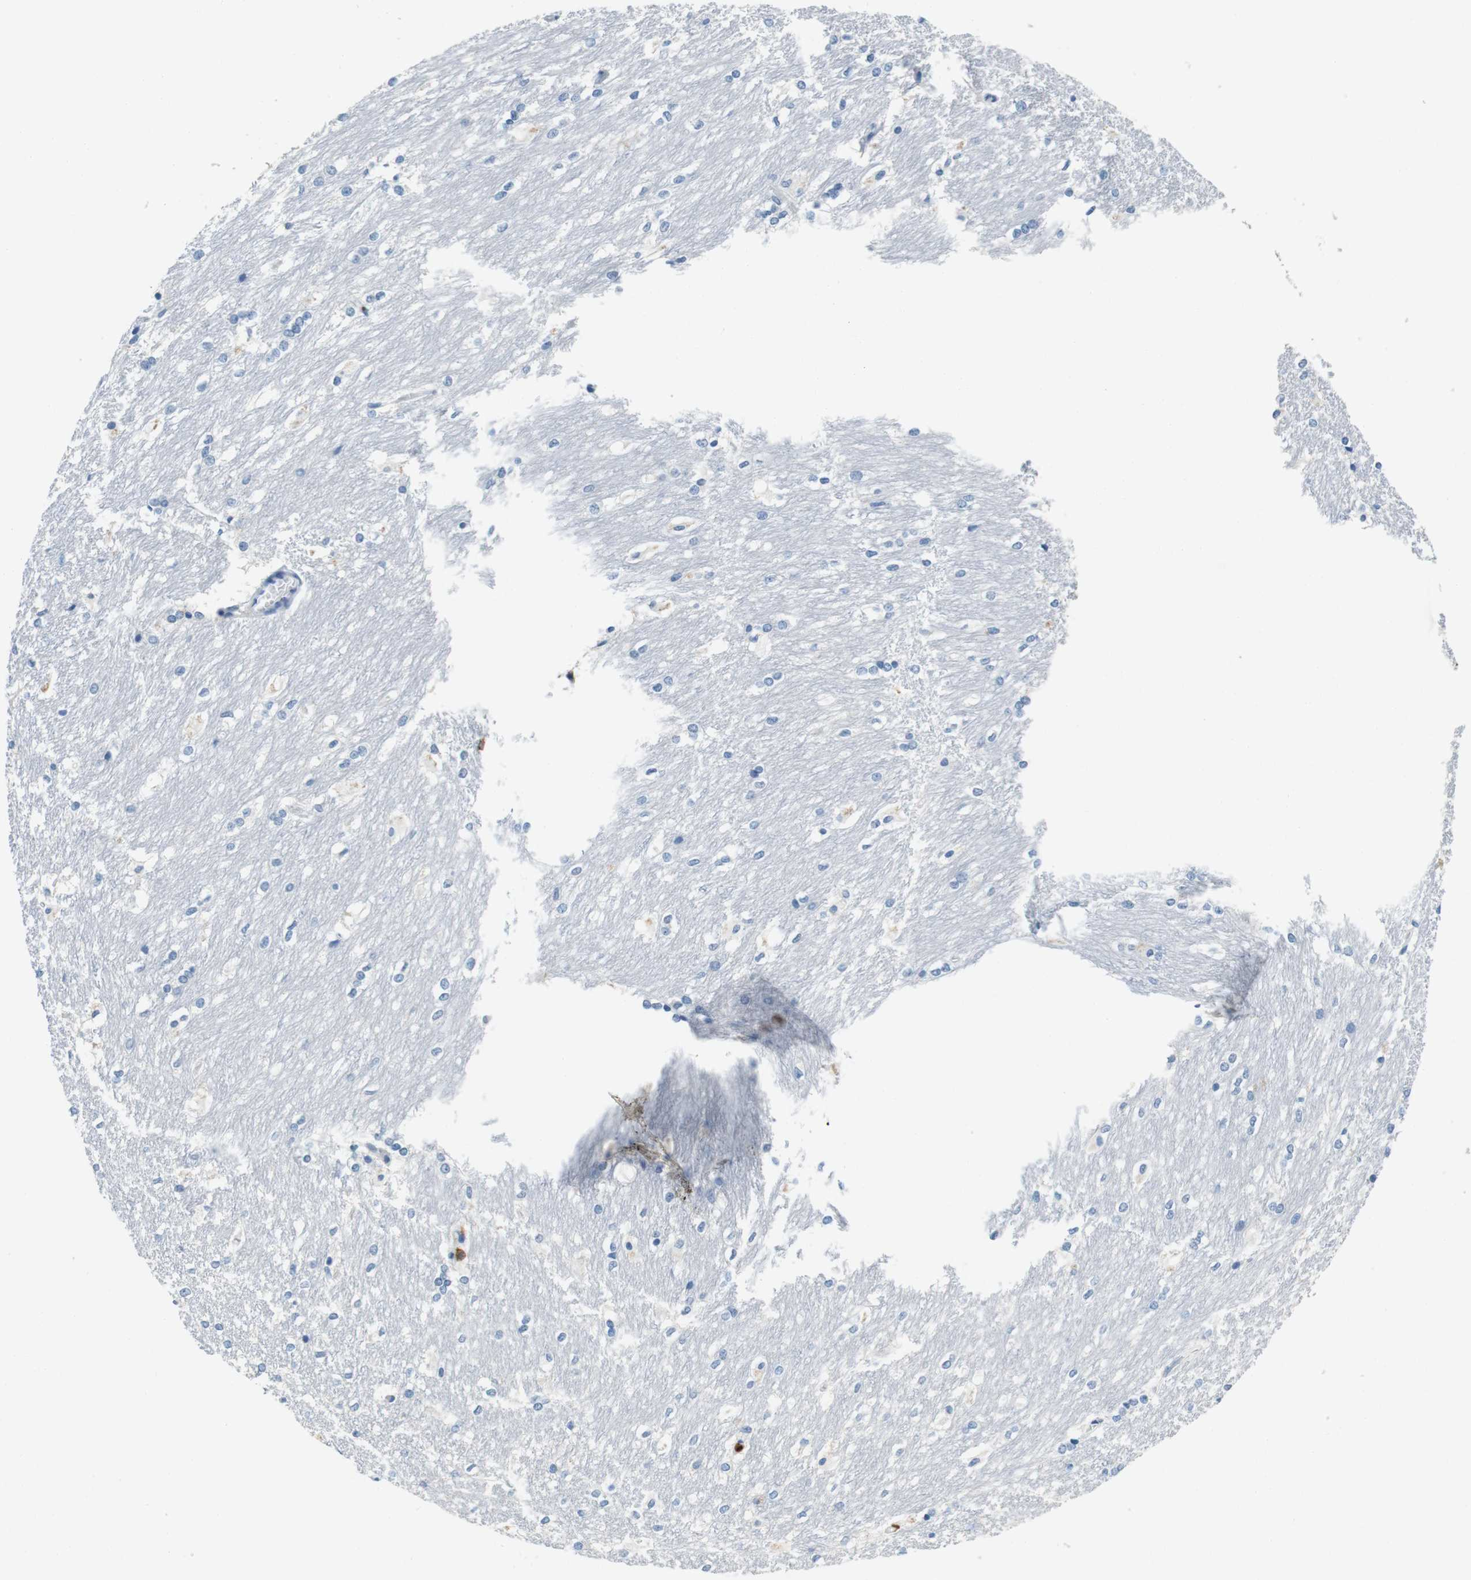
{"staining": {"intensity": "negative", "quantity": "none", "location": "none"}, "tissue": "caudate", "cell_type": "Glial cells", "image_type": "normal", "snomed": [{"axis": "morphology", "description": "Normal tissue, NOS"}, {"axis": "topography", "description": "Lateral ventricle wall"}], "caption": "Immunohistochemistry (IHC) micrograph of benign caudate: caudate stained with DAB demonstrates no significant protein positivity in glial cells.", "gene": "LAT", "patient": {"sex": "female", "age": 19}}